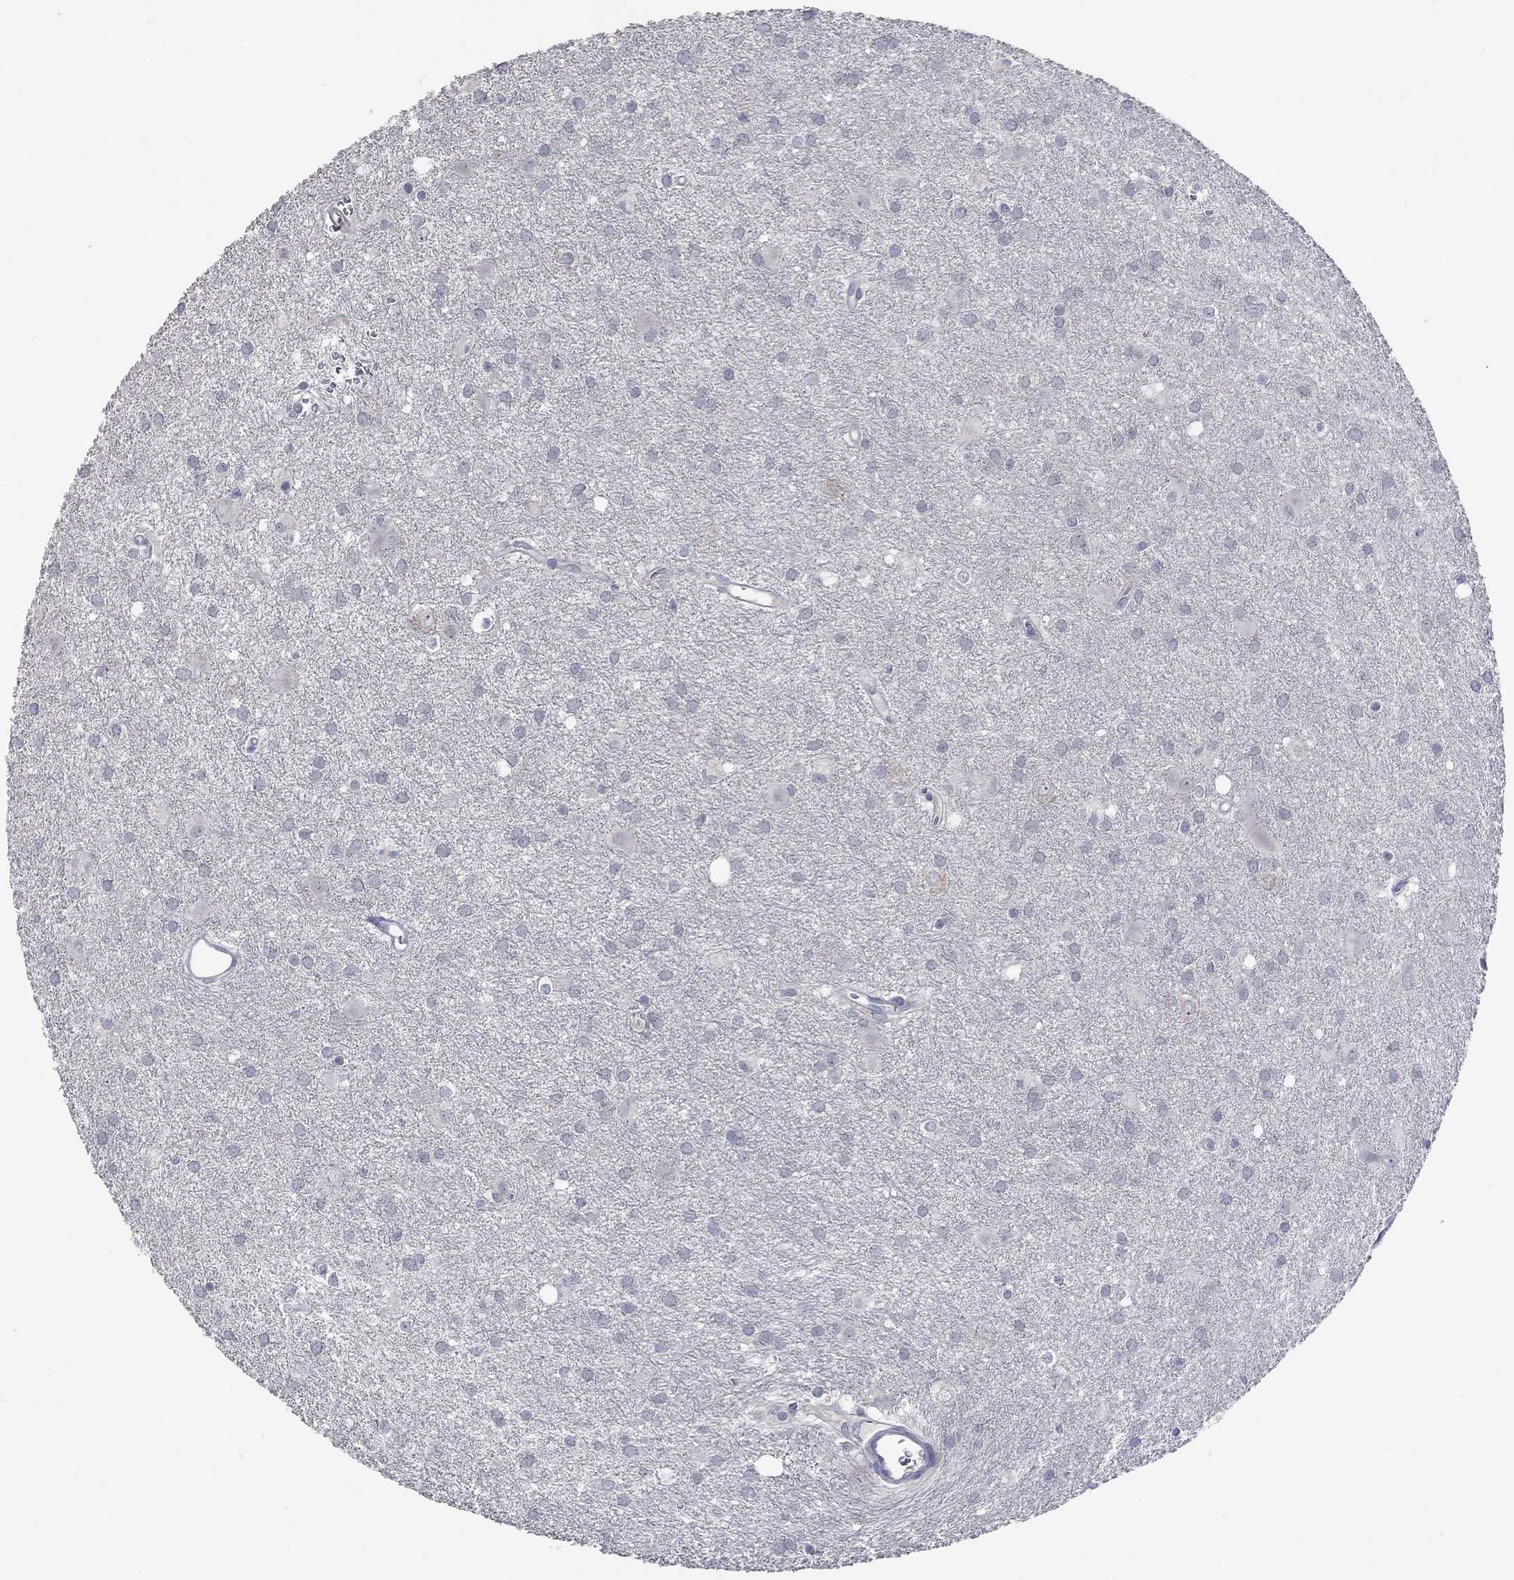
{"staining": {"intensity": "negative", "quantity": "none", "location": "none"}, "tissue": "glioma", "cell_type": "Tumor cells", "image_type": "cancer", "snomed": [{"axis": "morphology", "description": "Glioma, malignant, Low grade"}, {"axis": "topography", "description": "Brain"}], "caption": "Malignant glioma (low-grade) stained for a protein using IHC displays no positivity tumor cells.", "gene": "CACNA1A", "patient": {"sex": "male", "age": 58}}